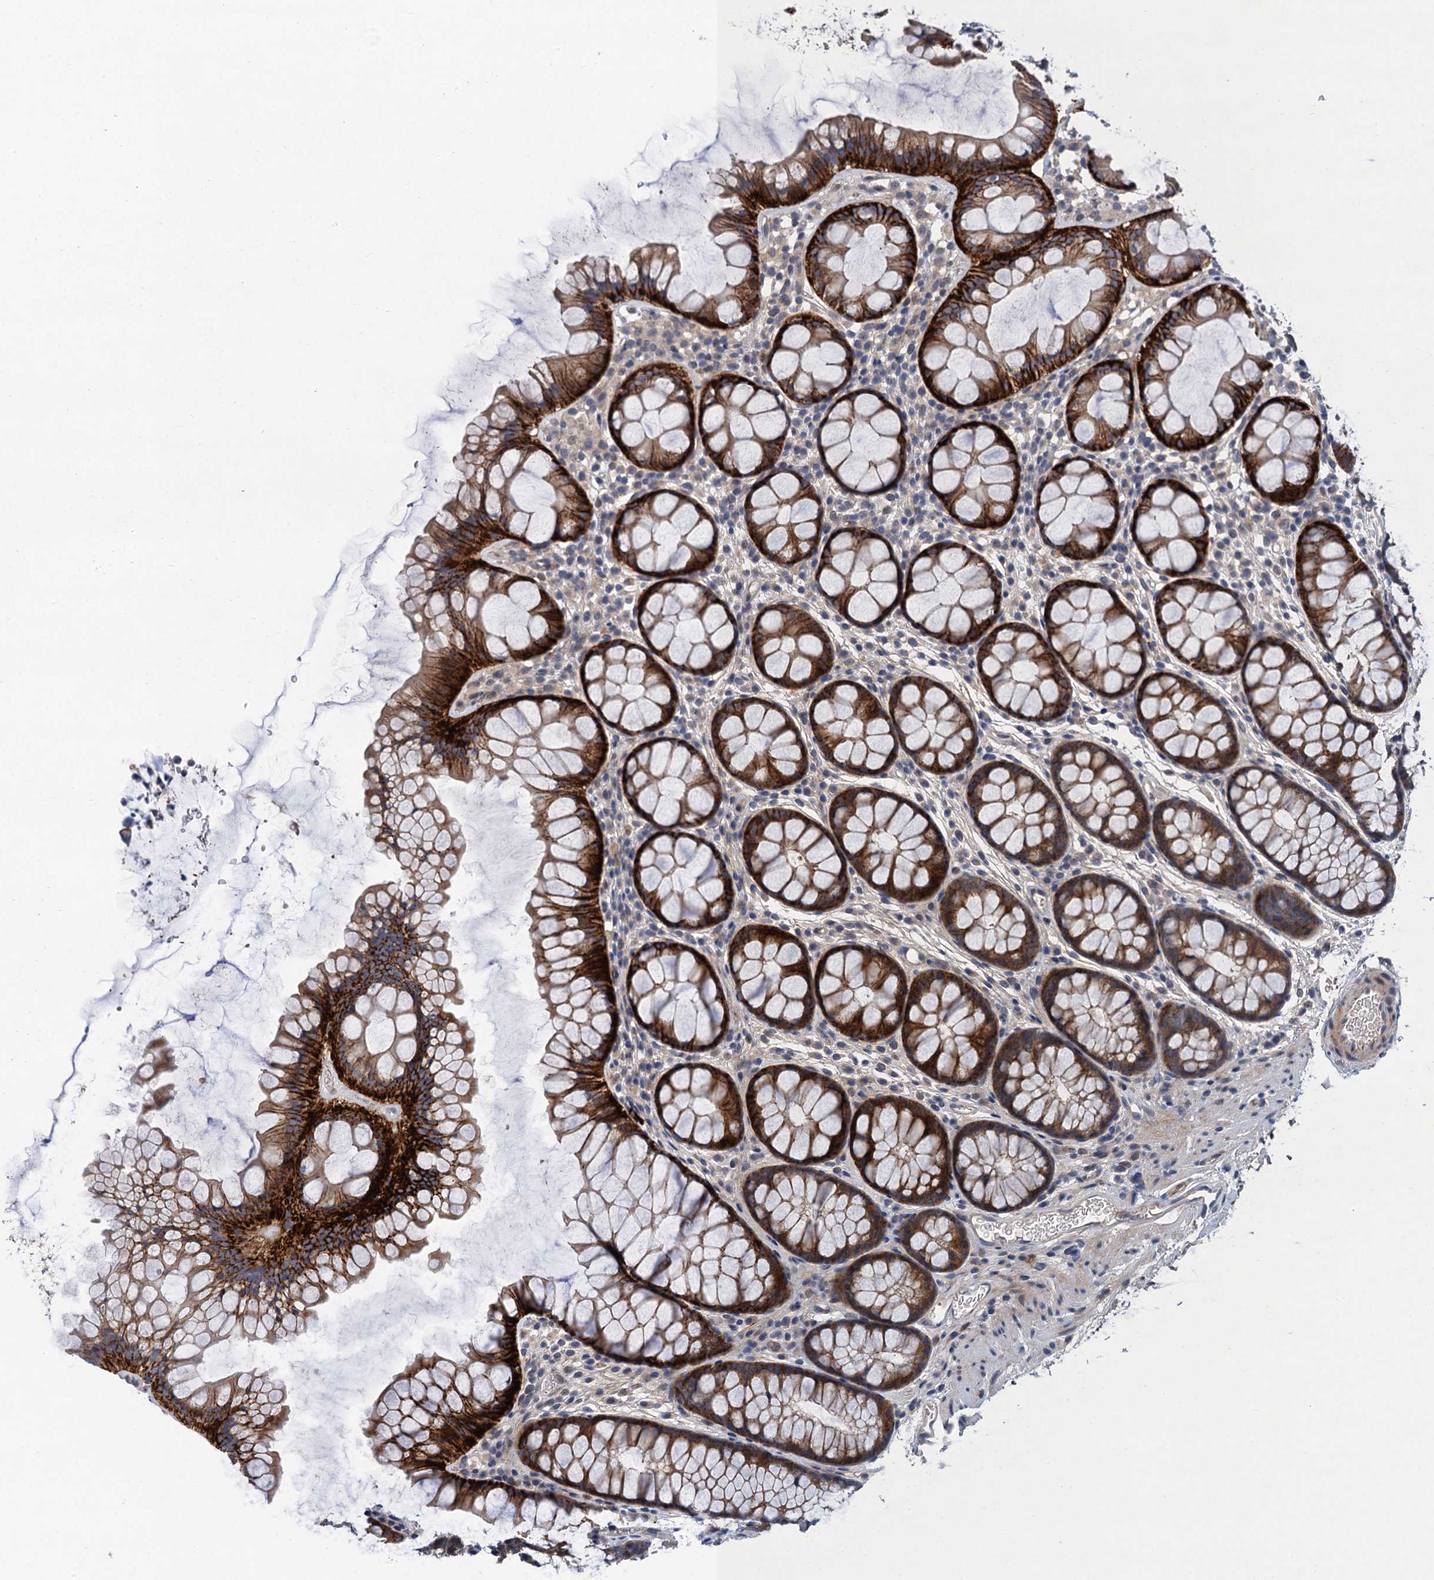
{"staining": {"intensity": "negative", "quantity": "none", "location": "none"}, "tissue": "colon", "cell_type": "Endothelial cells", "image_type": "normal", "snomed": [{"axis": "morphology", "description": "Normal tissue, NOS"}, {"axis": "topography", "description": "Colon"}], "caption": "This image is of normal colon stained with IHC to label a protein in brown with the nuclei are counter-stained blue. There is no positivity in endothelial cells.", "gene": "TRAF7", "patient": {"sex": "female", "age": 82}}